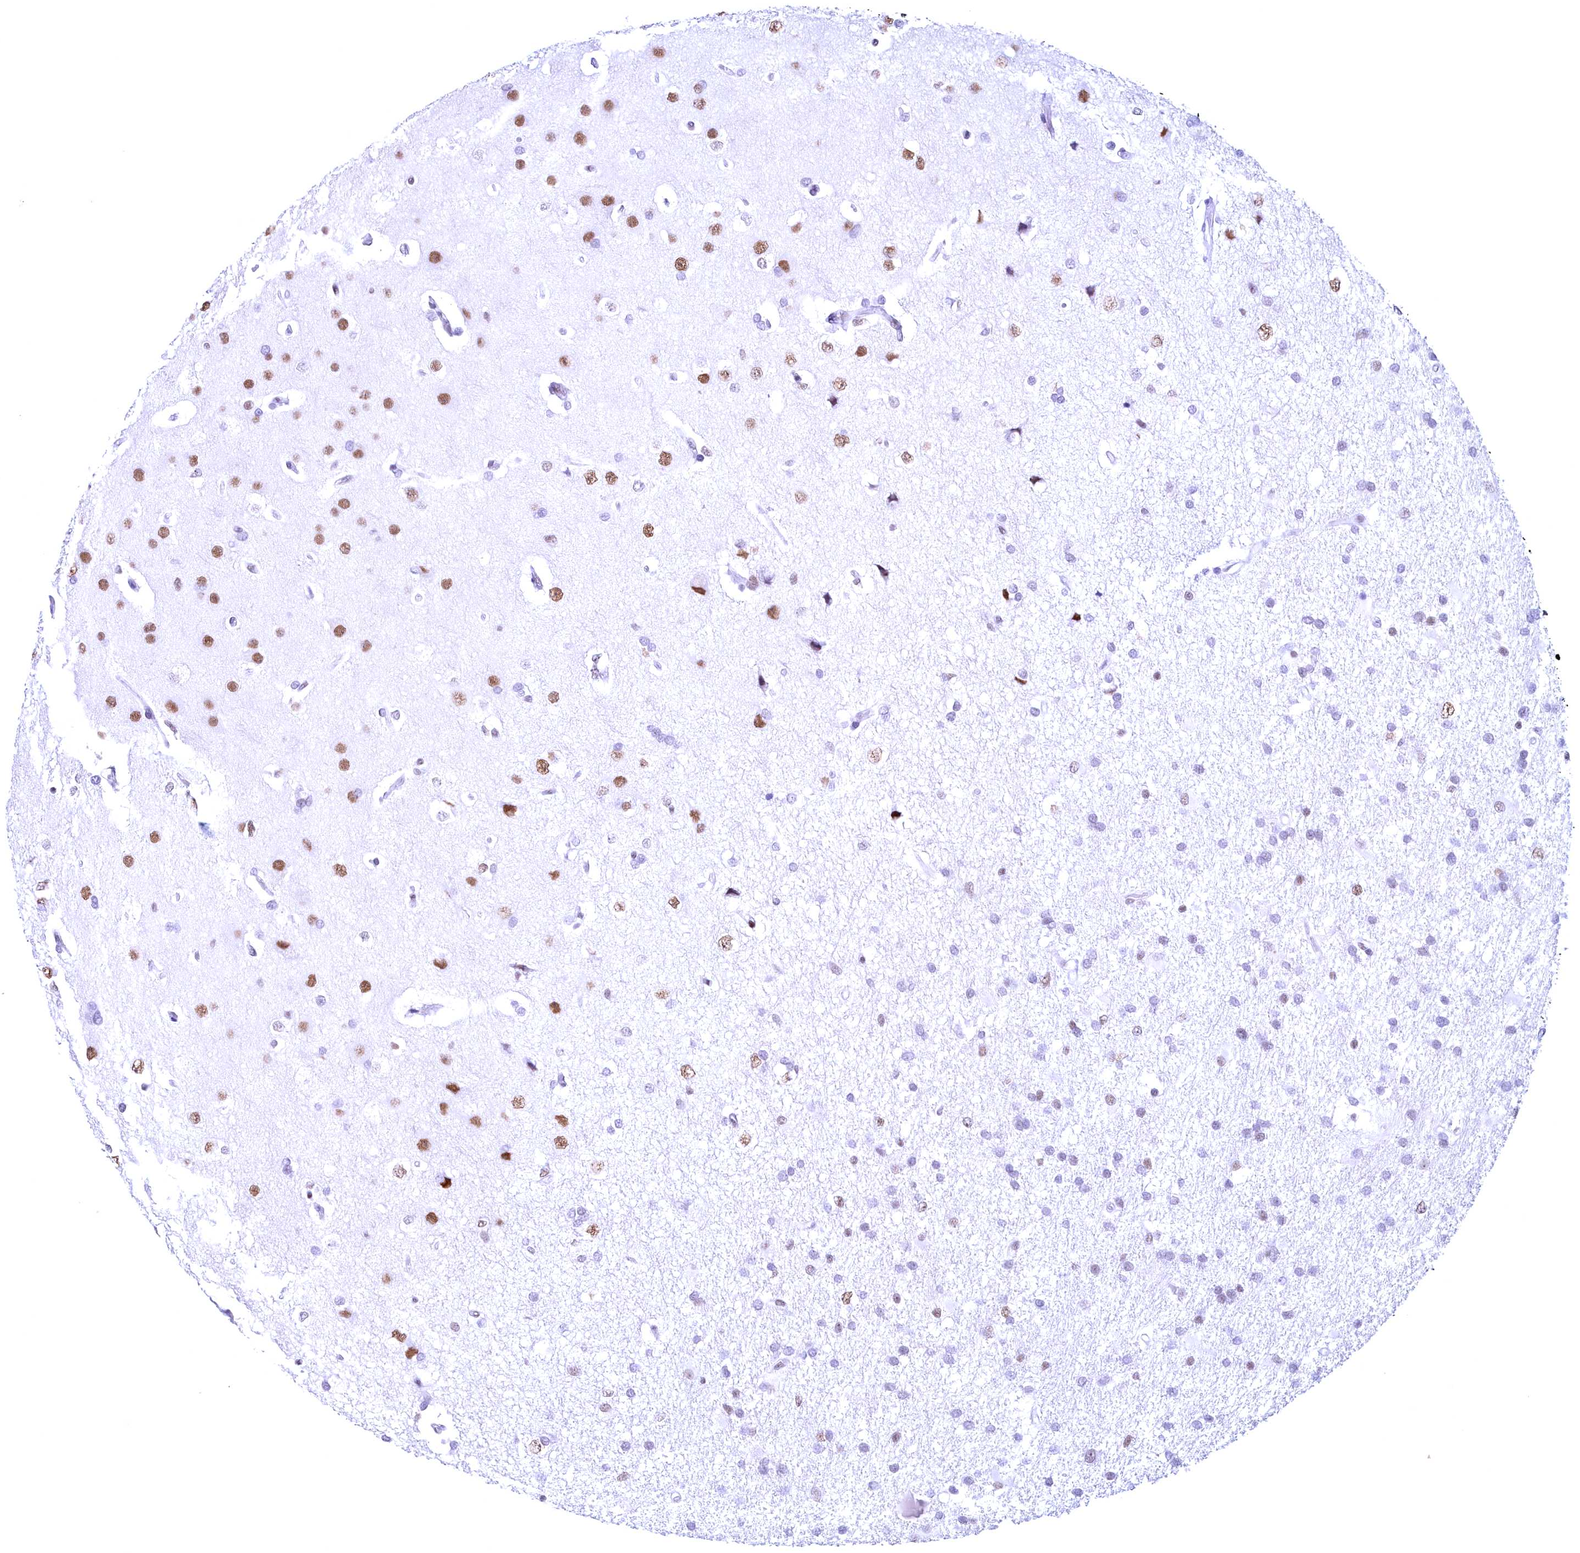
{"staining": {"intensity": "moderate", "quantity": "<25%", "location": "nuclear"}, "tissue": "glioma", "cell_type": "Tumor cells", "image_type": "cancer", "snomed": [{"axis": "morphology", "description": "Glioma, malignant, High grade"}, {"axis": "topography", "description": "Brain"}], "caption": "Tumor cells exhibit low levels of moderate nuclear expression in approximately <25% of cells in high-grade glioma (malignant).", "gene": "CDC26", "patient": {"sex": "male", "age": 77}}